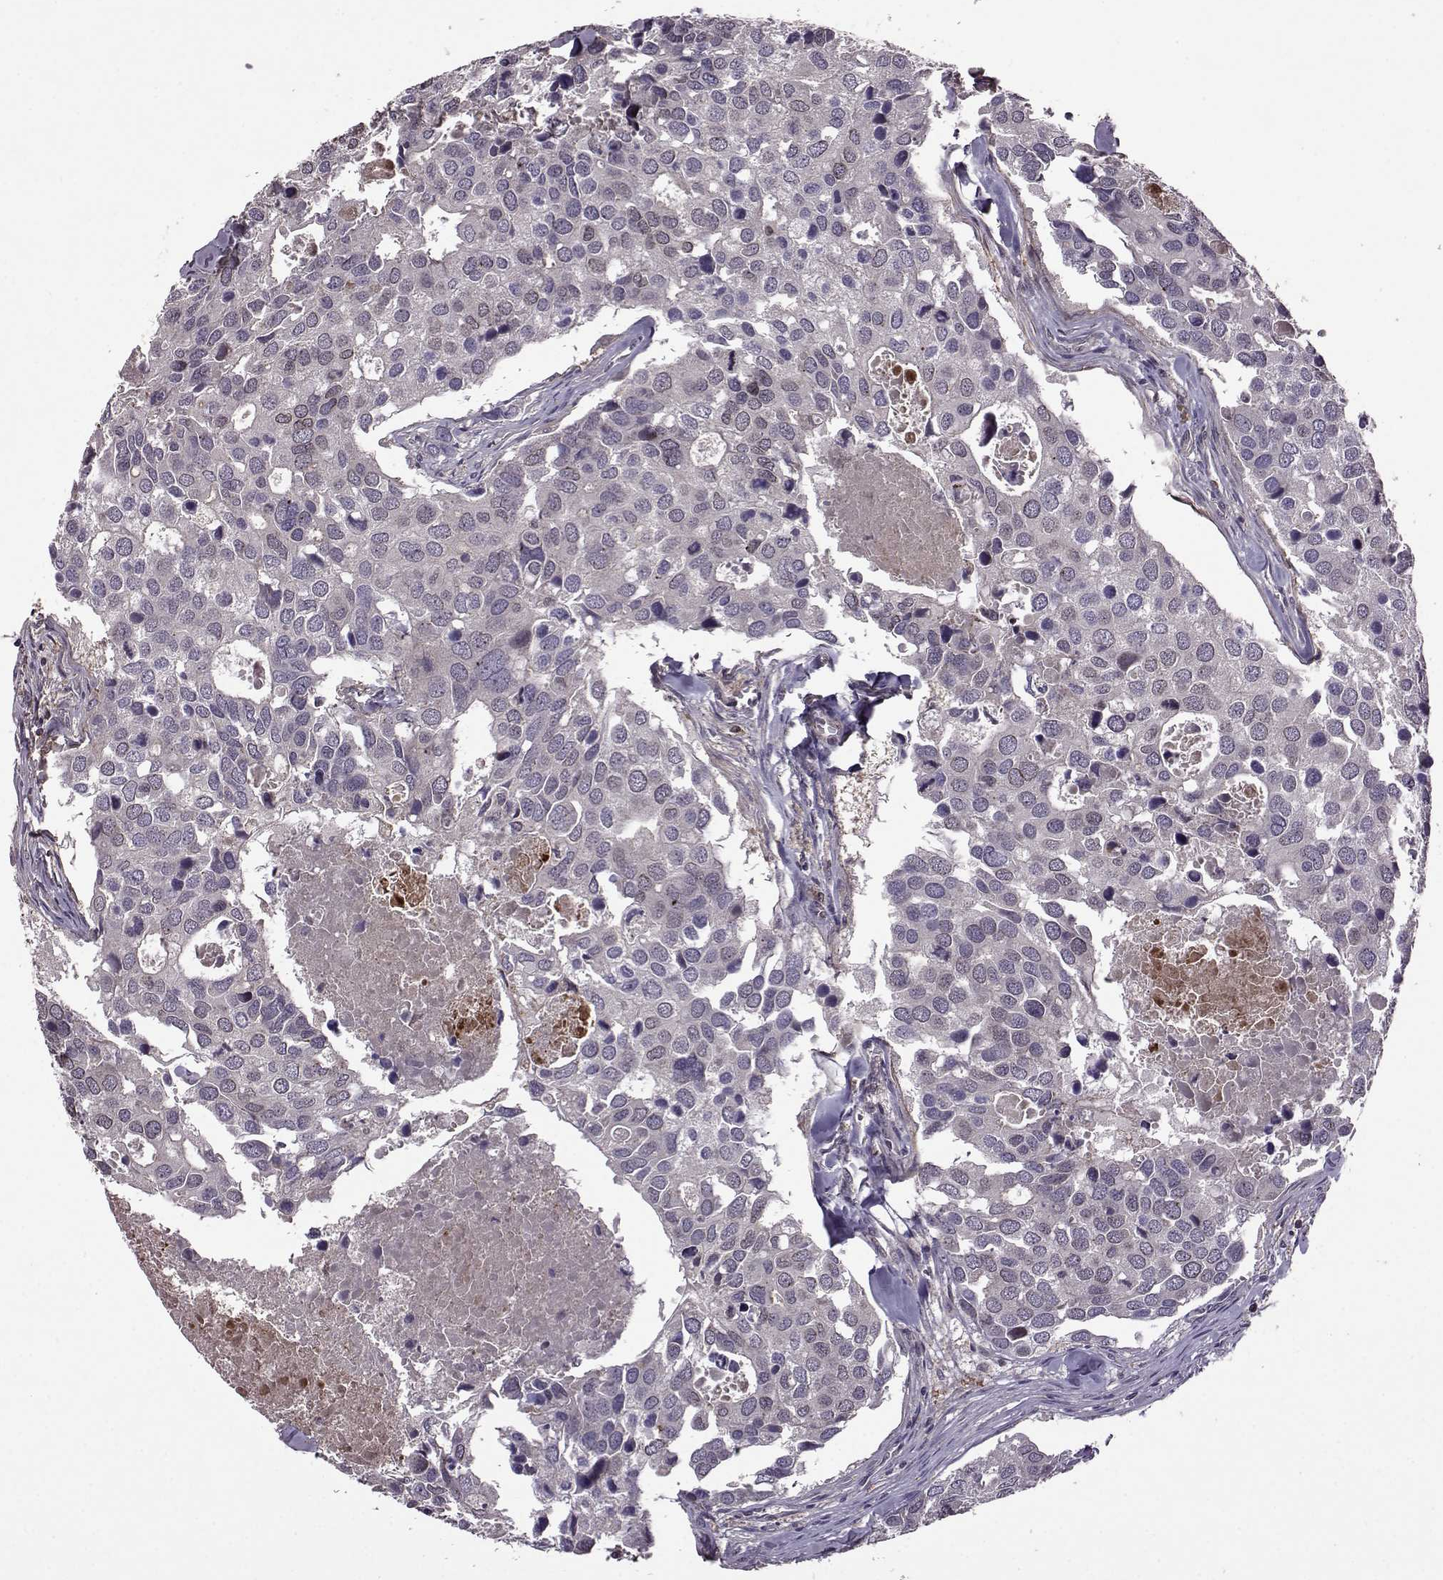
{"staining": {"intensity": "negative", "quantity": "none", "location": "none"}, "tissue": "breast cancer", "cell_type": "Tumor cells", "image_type": "cancer", "snomed": [{"axis": "morphology", "description": "Duct carcinoma"}, {"axis": "topography", "description": "Breast"}], "caption": "DAB immunohistochemical staining of human infiltrating ductal carcinoma (breast) exhibits no significant expression in tumor cells.", "gene": "TRMU", "patient": {"sex": "female", "age": 83}}